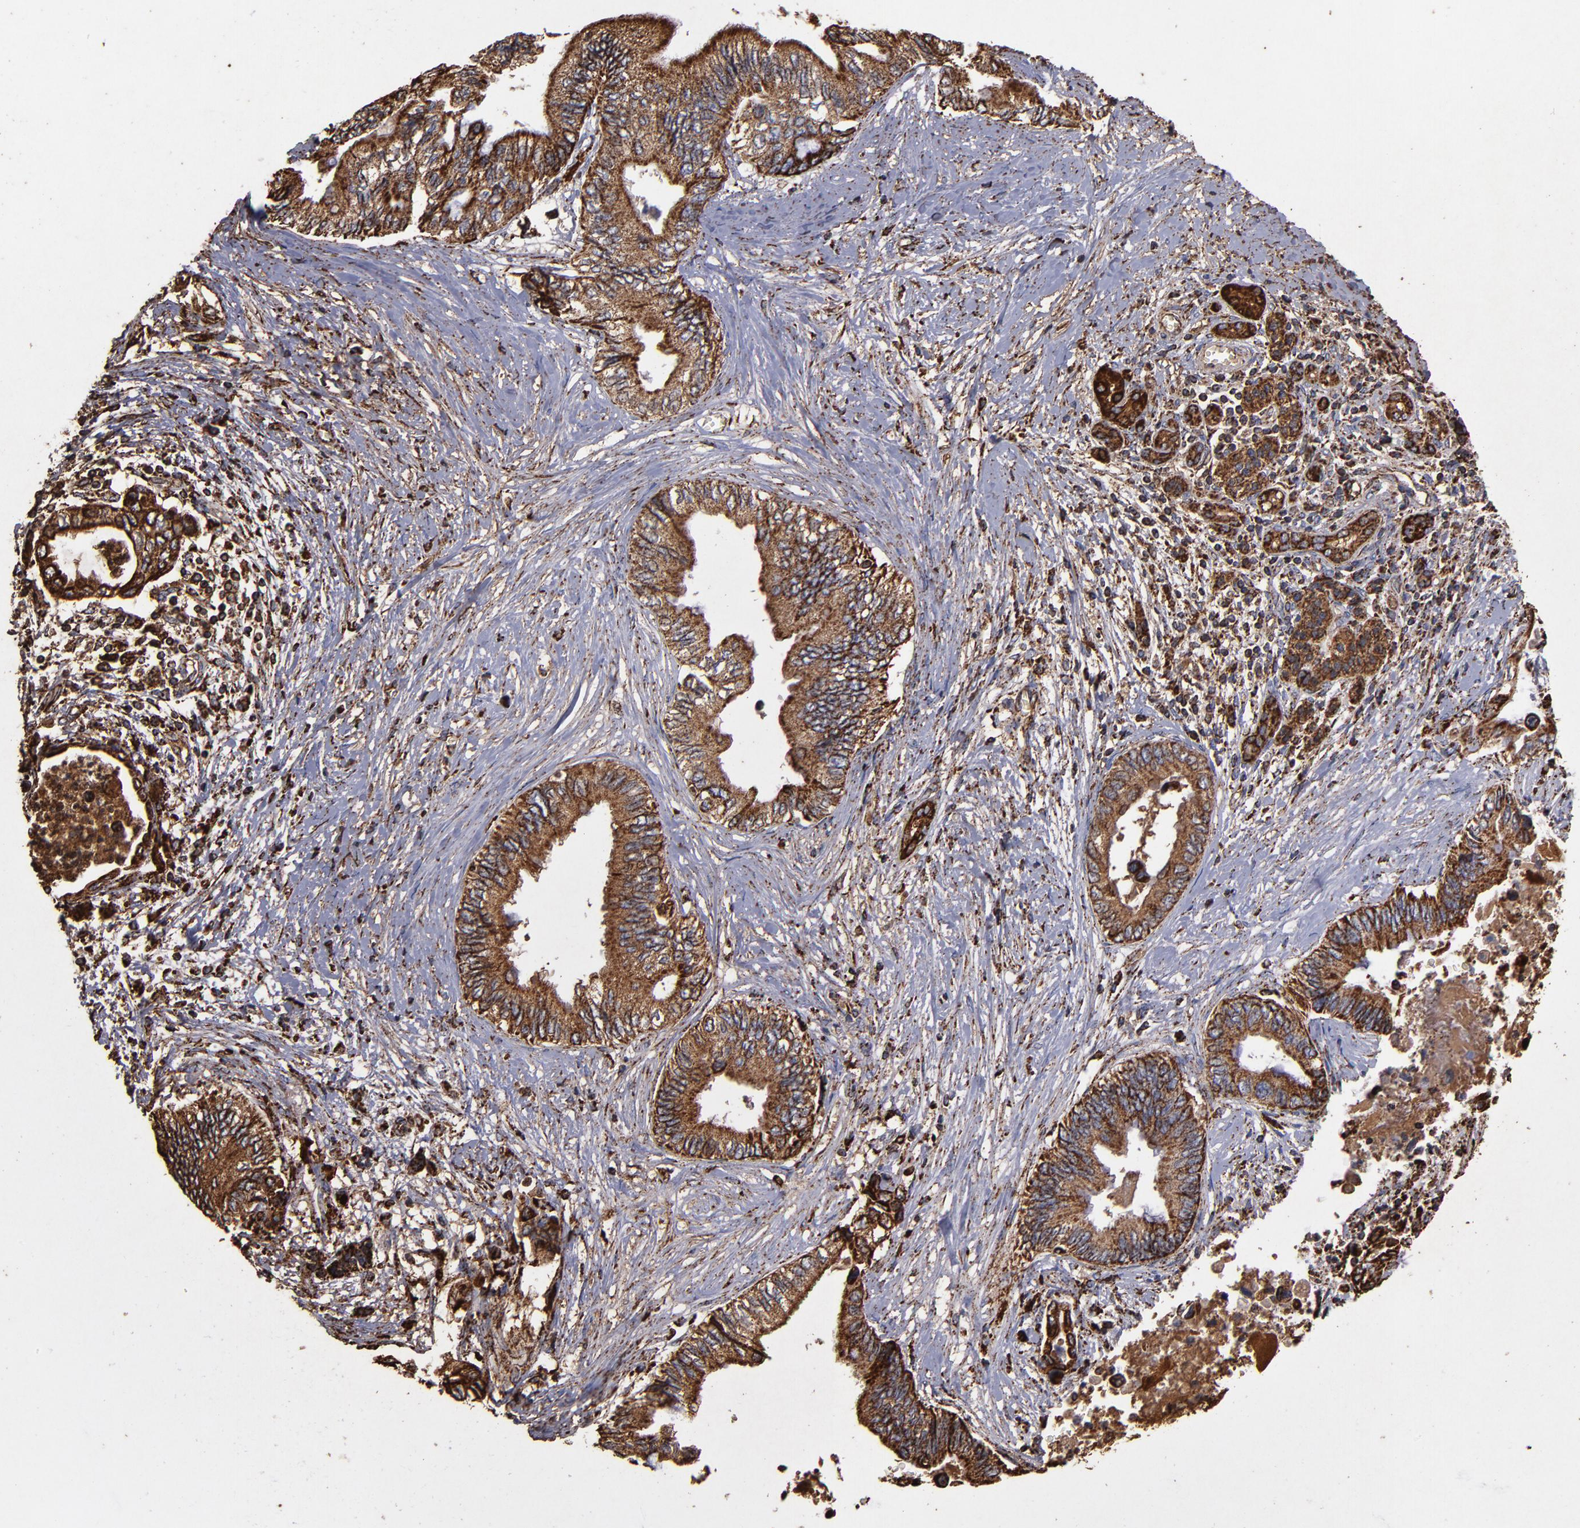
{"staining": {"intensity": "strong", "quantity": ">75%", "location": "cytoplasmic/membranous"}, "tissue": "pancreatic cancer", "cell_type": "Tumor cells", "image_type": "cancer", "snomed": [{"axis": "morphology", "description": "Adenocarcinoma, NOS"}, {"axis": "topography", "description": "Pancreas"}], "caption": "Immunohistochemical staining of human pancreatic adenocarcinoma shows high levels of strong cytoplasmic/membranous expression in approximately >75% of tumor cells.", "gene": "SOD2", "patient": {"sex": "female", "age": 66}}